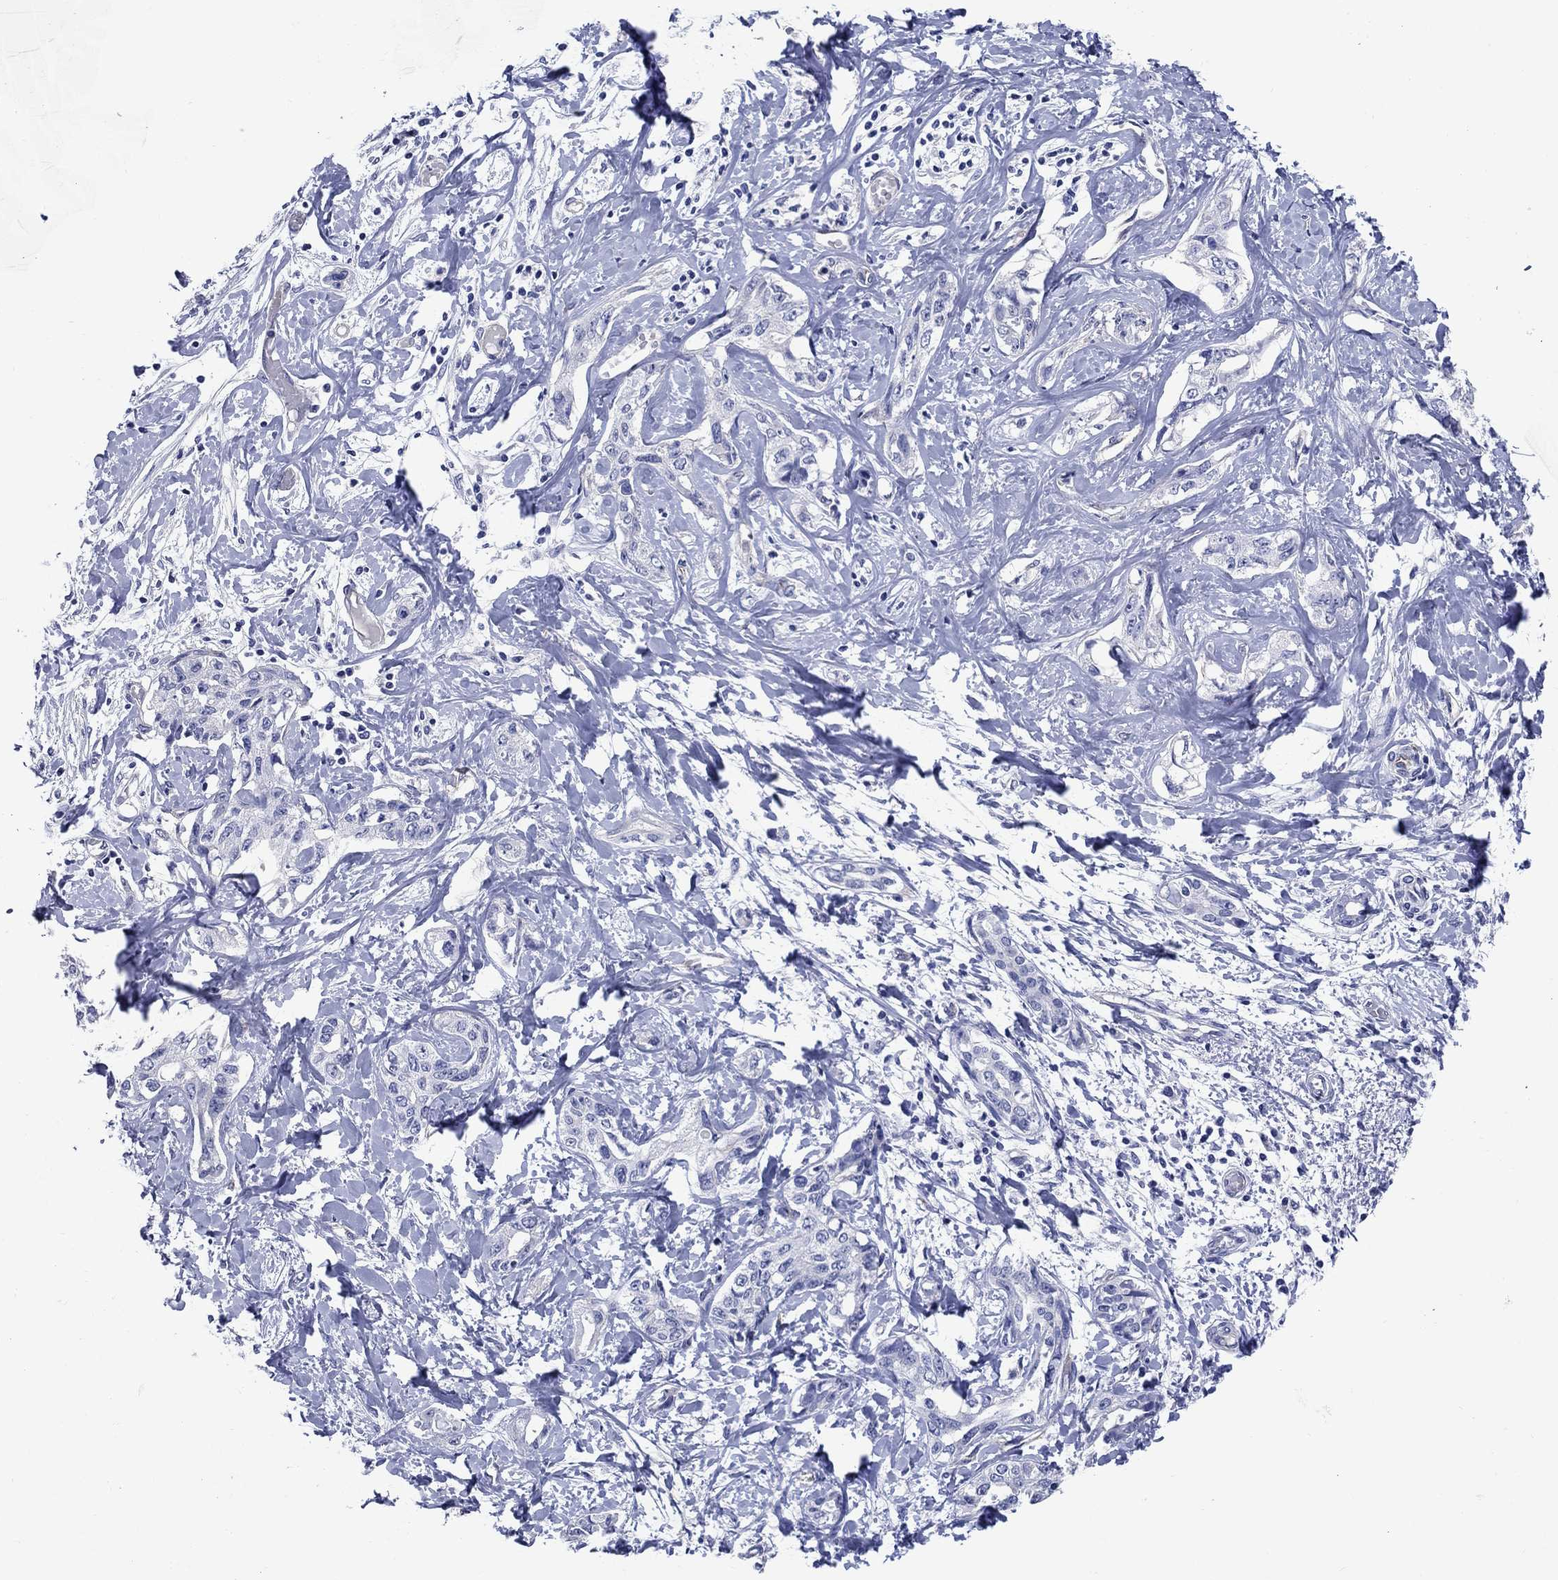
{"staining": {"intensity": "negative", "quantity": "none", "location": "none"}, "tissue": "liver cancer", "cell_type": "Tumor cells", "image_type": "cancer", "snomed": [{"axis": "morphology", "description": "Cholangiocarcinoma"}, {"axis": "topography", "description": "Liver"}], "caption": "Immunohistochemical staining of human cholangiocarcinoma (liver) demonstrates no significant expression in tumor cells.", "gene": "SMCP", "patient": {"sex": "male", "age": 59}}